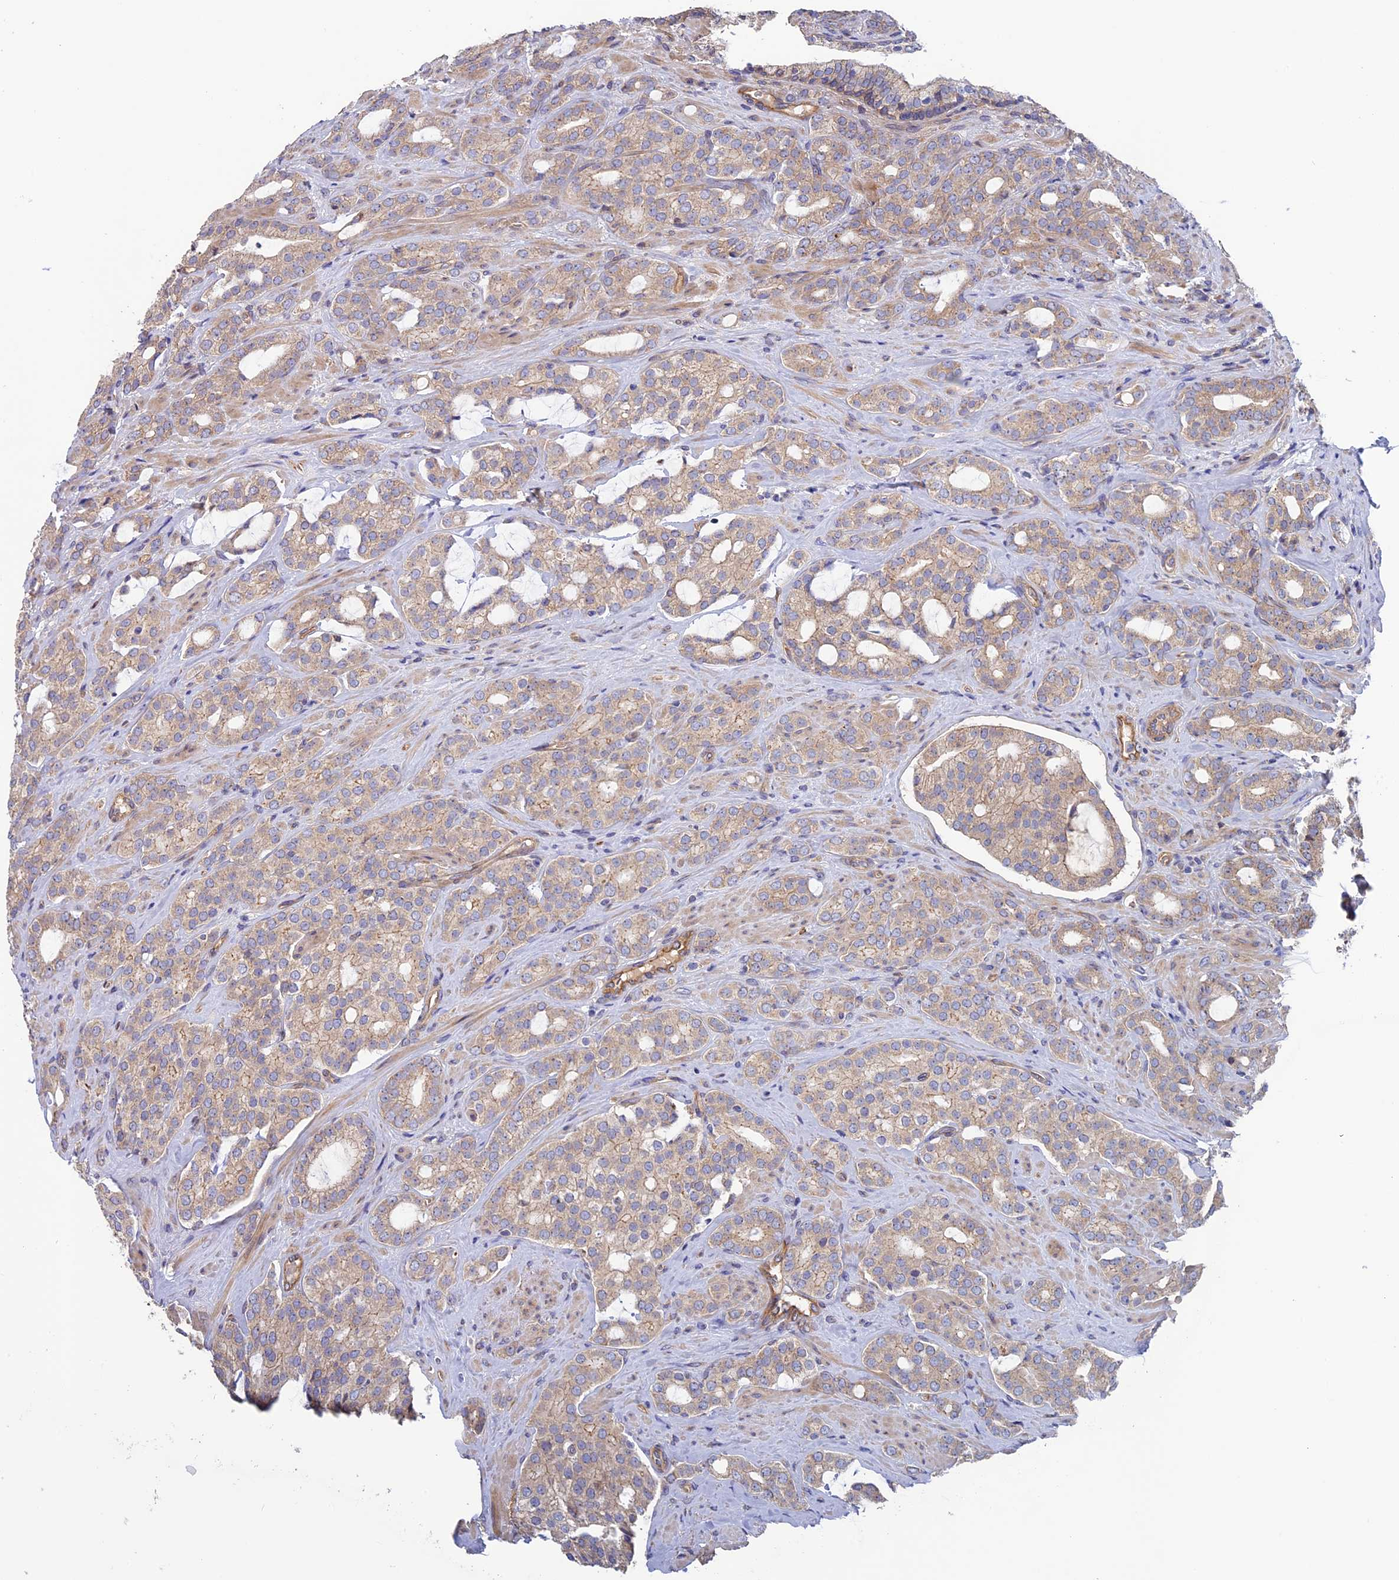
{"staining": {"intensity": "moderate", "quantity": ">75%", "location": "cytoplasmic/membranous"}, "tissue": "prostate cancer", "cell_type": "Tumor cells", "image_type": "cancer", "snomed": [{"axis": "morphology", "description": "Adenocarcinoma, High grade"}, {"axis": "topography", "description": "Prostate"}], "caption": "Immunohistochemical staining of human prostate adenocarcinoma (high-grade) demonstrates medium levels of moderate cytoplasmic/membranous expression in approximately >75% of tumor cells. Nuclei are stained in blue.", "gene": "DUS3L", "patient": {"sex": "male", "age": 63}}